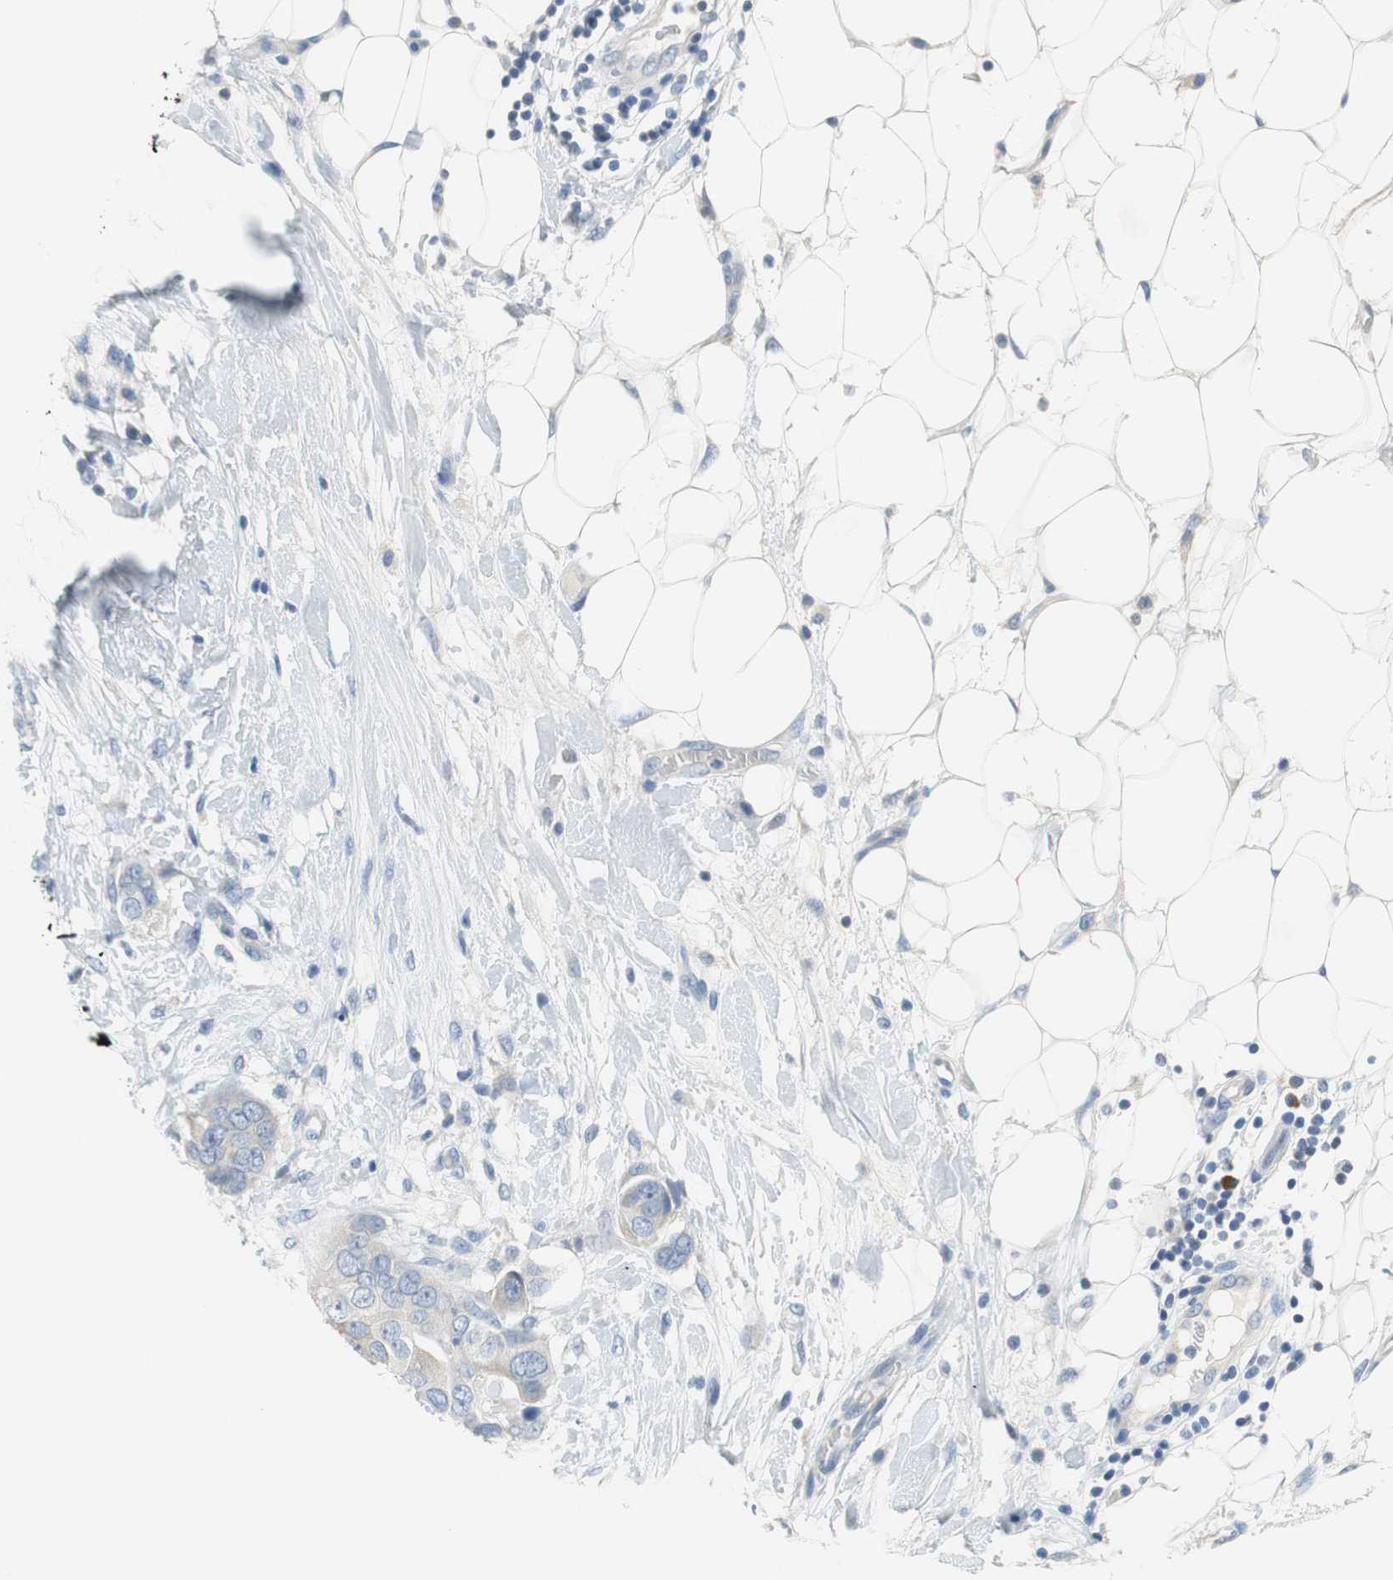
{"staining": {"intensity": "negative", "quantity": "none", "location": "none"}, "tissue": "breast cancer", "cell_type": "Tumor cells", "image_type": "cancer", "snomed": [{"axis": "morphology", "description": "Duct carcinoma"}, {"axis": "topography", "description": "Breast"}], "caption": "This photomicrograph is of breast cancer stained with immunohistochemistry to label a protein in brown with the nuclei are counter-stained blue. There is no positivity in tumor cells.", "gene": "GLCCI1", "patient": {"sex": "female", "age": 40}}